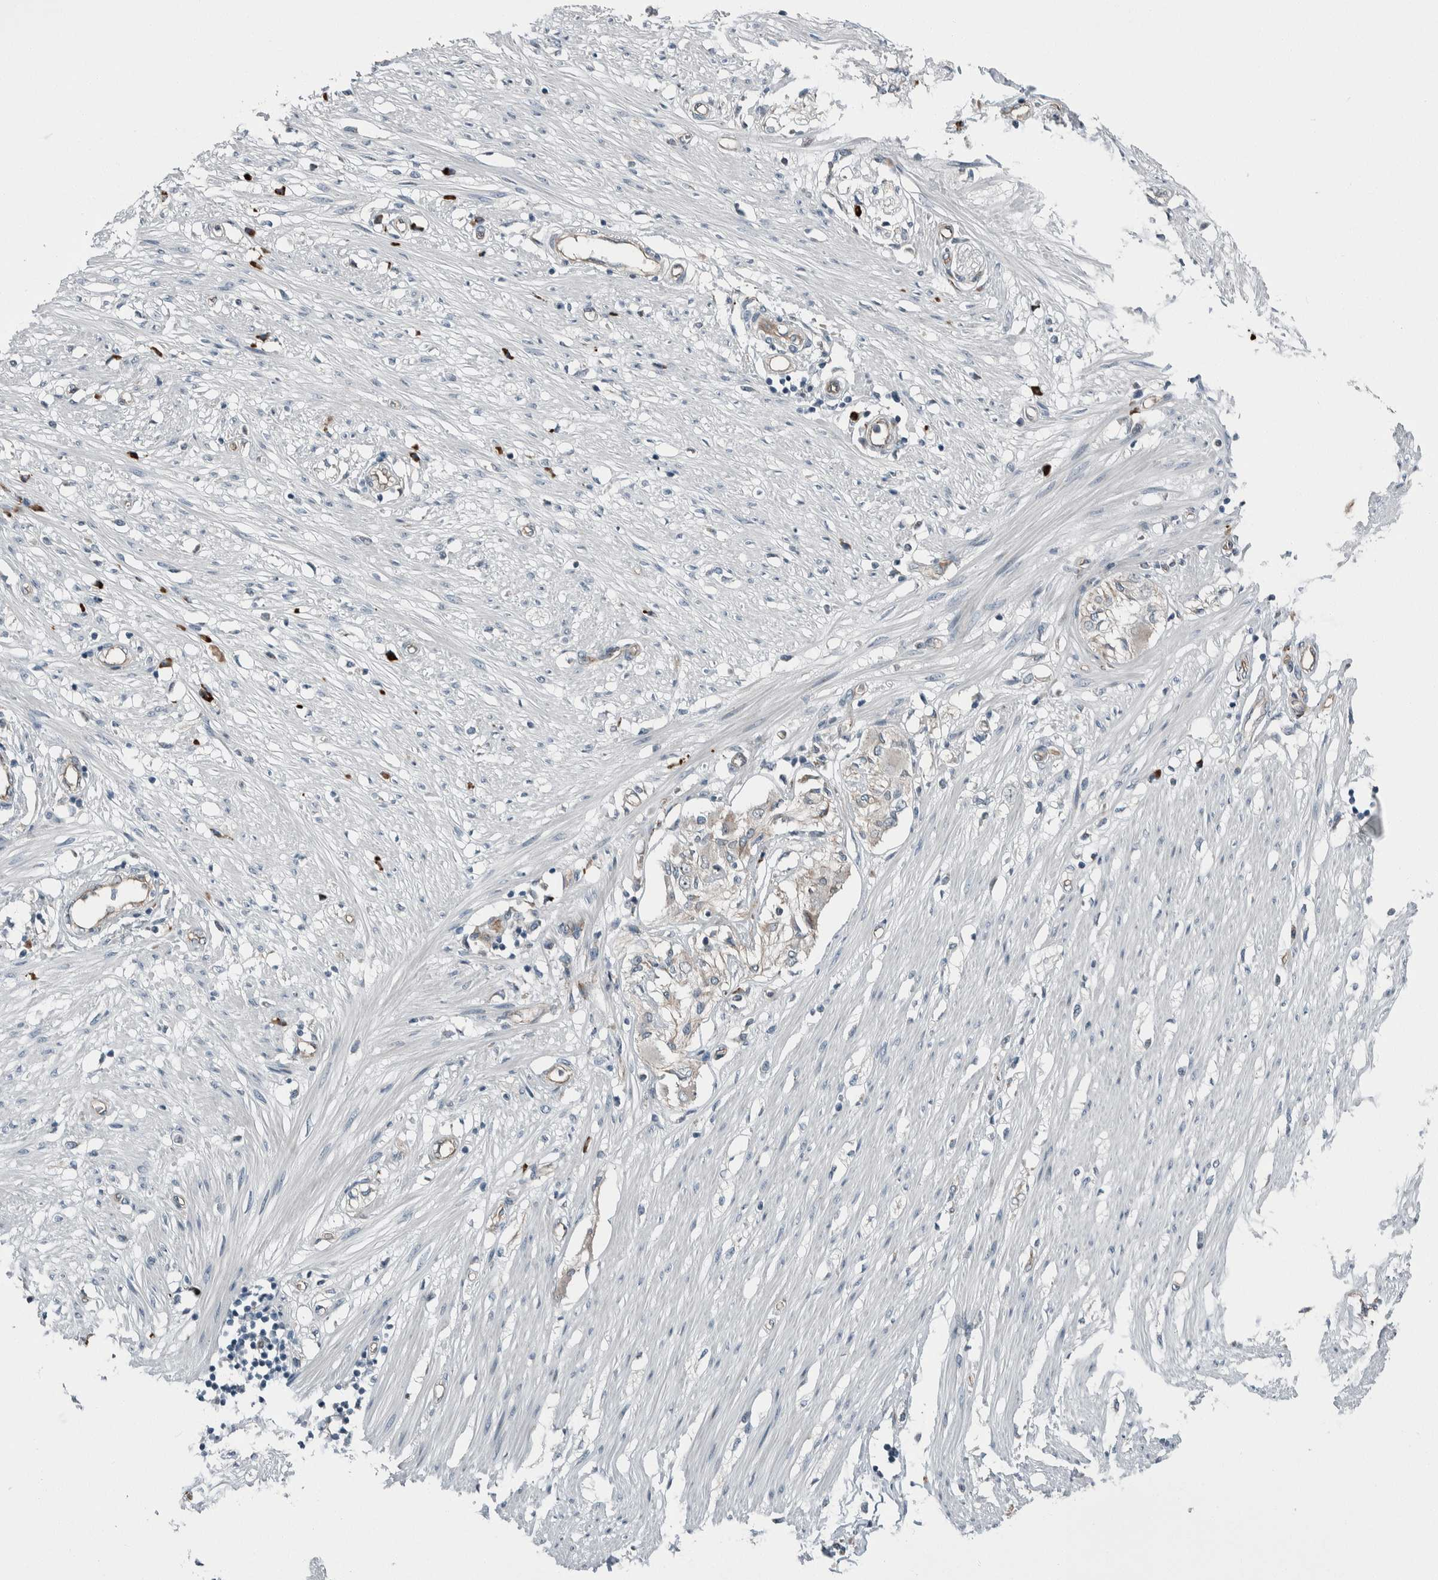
{"staining": {"intensity": "negative", "quantity": "none", "location": "none"}, "tissue": "adipose tissue", "cell_type": "Adipocytes", "image_type": "normal", "snomed": [{"axis": "morphology", "description": "Normal tissue, NOS"}, {"axis": "morphology", "description": "Adenocarcinoma, NOS"}, {"axis": "topography", "description": "Colon"}, {"axis": "topography", "description": "Peripheral nerve tissue"}], "caption": "Immunohistochemistry (IHC) histopathology image of unremarkable adipose tissue: human adipose tissue stained with DAB (3,3'-diaminobenzidine) reveals no significant protein positivity in adipocytes.", "gene": "USP25", "patient": {"sex": "male", "age": 14}}